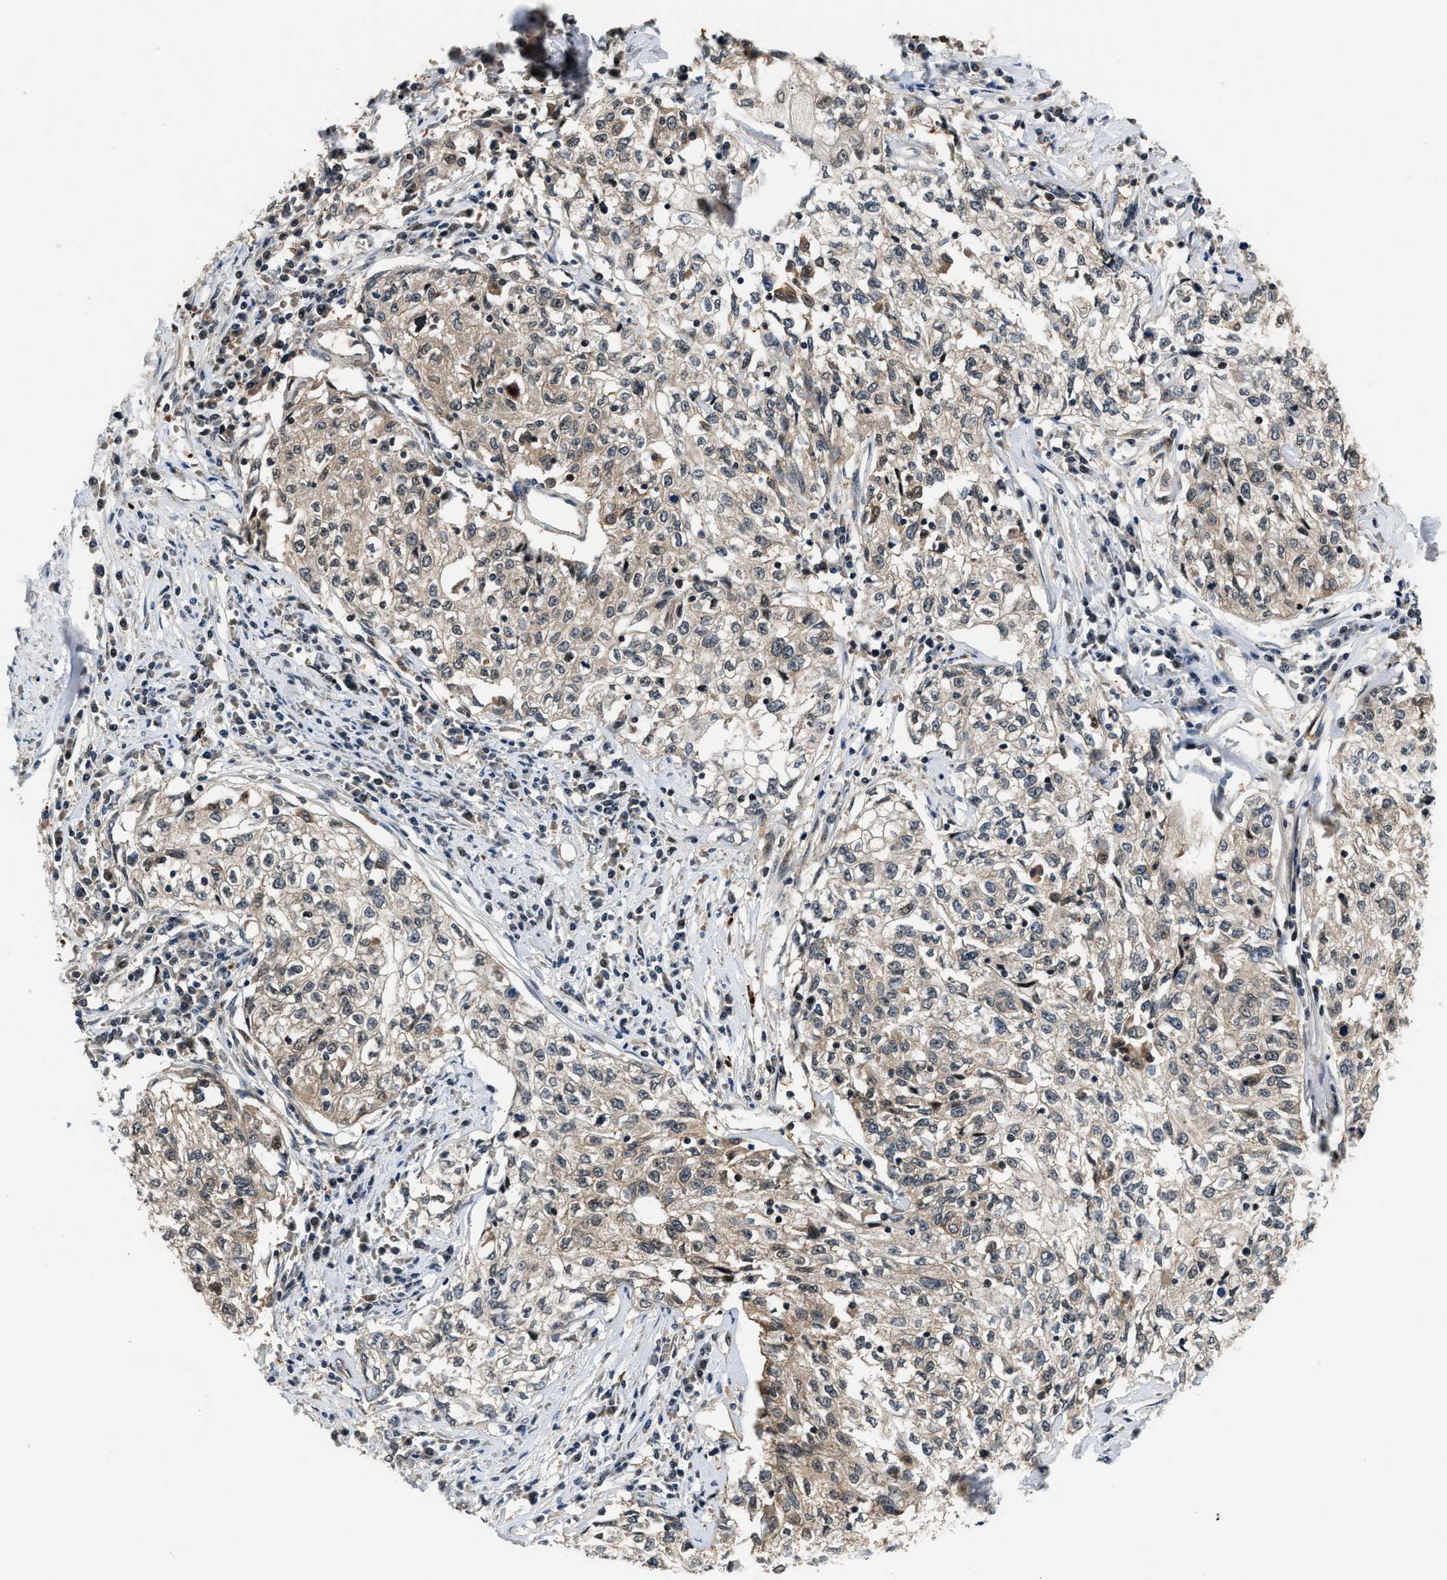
{"staining": {"intensity": "weak", "quantity": "<25%", "location": "cytoplasmic/membranous"}, "tissue": "cervical cancer", "cell_type": "Tumor cells", "image_type": "cancer", "snomed": [{"axis": "morphology", "description": "Squamous cell carcinoma, NOS"}, {"axis": "topography", "description": "Cervix"}], "caption": "Tumor cells are negative for protein expression in human cervical squamous cell carcinoma. (Stains: DAB (3,3'-diaminobenzidine) IHC with hematoxylin counter stain, Microscopy: brightfield microscopy at high magnification).", "gene": "TUT7", "patient": {"sex": "female", "age": 57}}